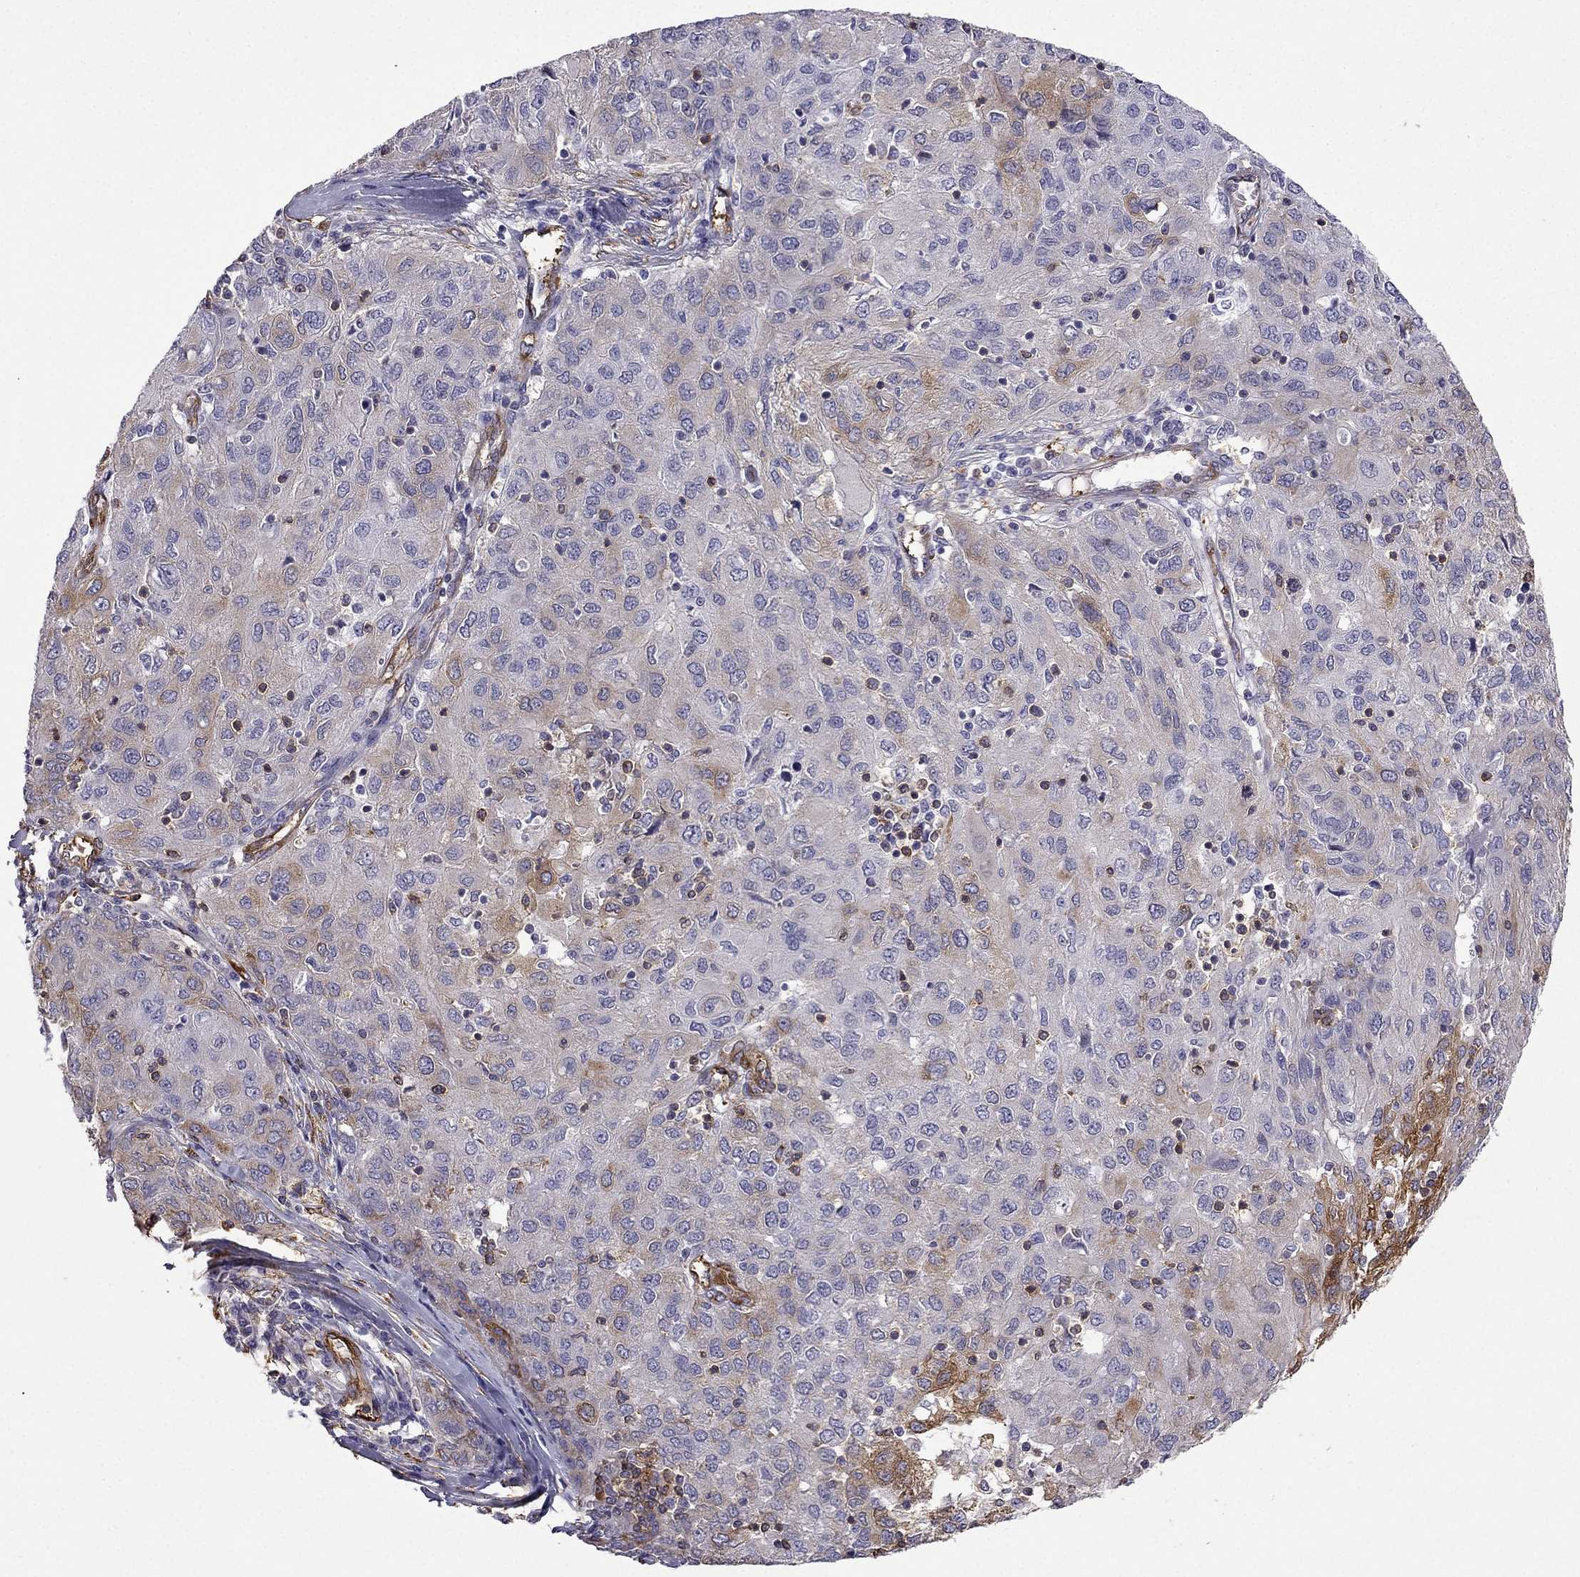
{"staining": {"intensity": "moderate", "quantity": "25%-75%", "location": "cytoplasmic/membranous"}, "tissue": "ovarian cancer", "cell_type": "Tumor cells", "image_type": "cancer", "snomed": [{"axis": "morphology", "description": "Carcinoma, endometroid"}, {"axis": "topography", "description": "Ovary"}], "caption": "A photomicrograph showing moderate cytoplasmic/membranous expression in approximately 25%-75% of tumor cells in ovarian cancer, as visualized by brown immunohistochemical staining.", "gene": "MAP4", "patient": {"sex": "female", "age": 50}}